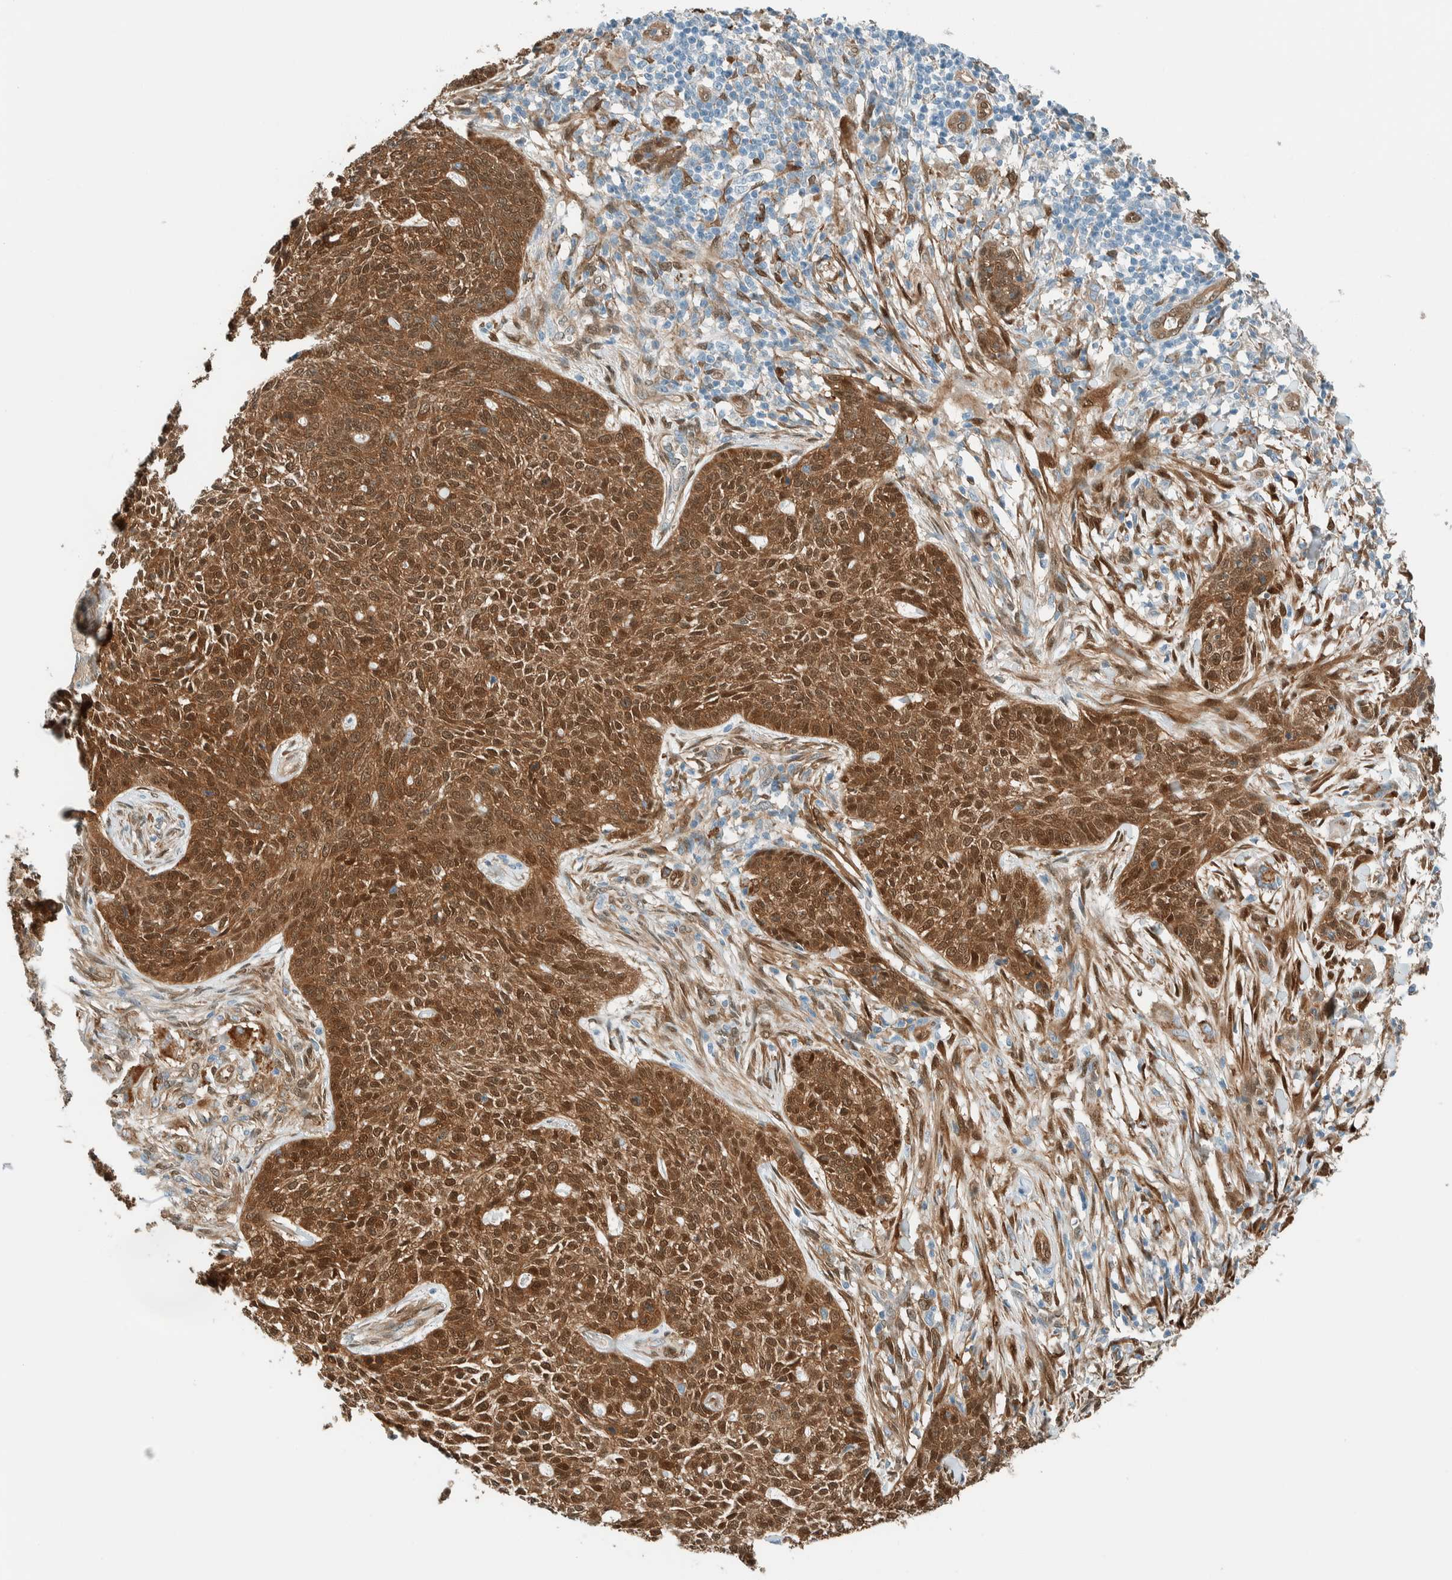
{"staining": {"intensity": "strong", "quantity": ">75%", "location": "cytoplasmic/membranous,nuclear"}, "tissue": "skin cancer", "cell_type": "Tumor cells", "image_type": "cancer", "snomed": [{"axis": "morphology", "description": "Basal cell carcinoma"}, {"axis": "topography", "description": "Skin"}], "caption": "IHC of basal cell carcinoma (skin) exhibits high levels of strong cytoplasmic/membranous and nuclear expression in approximately >75% of tumor cells.", "gene": "NXN", "patient": {"sex": "female", "age": 64}}